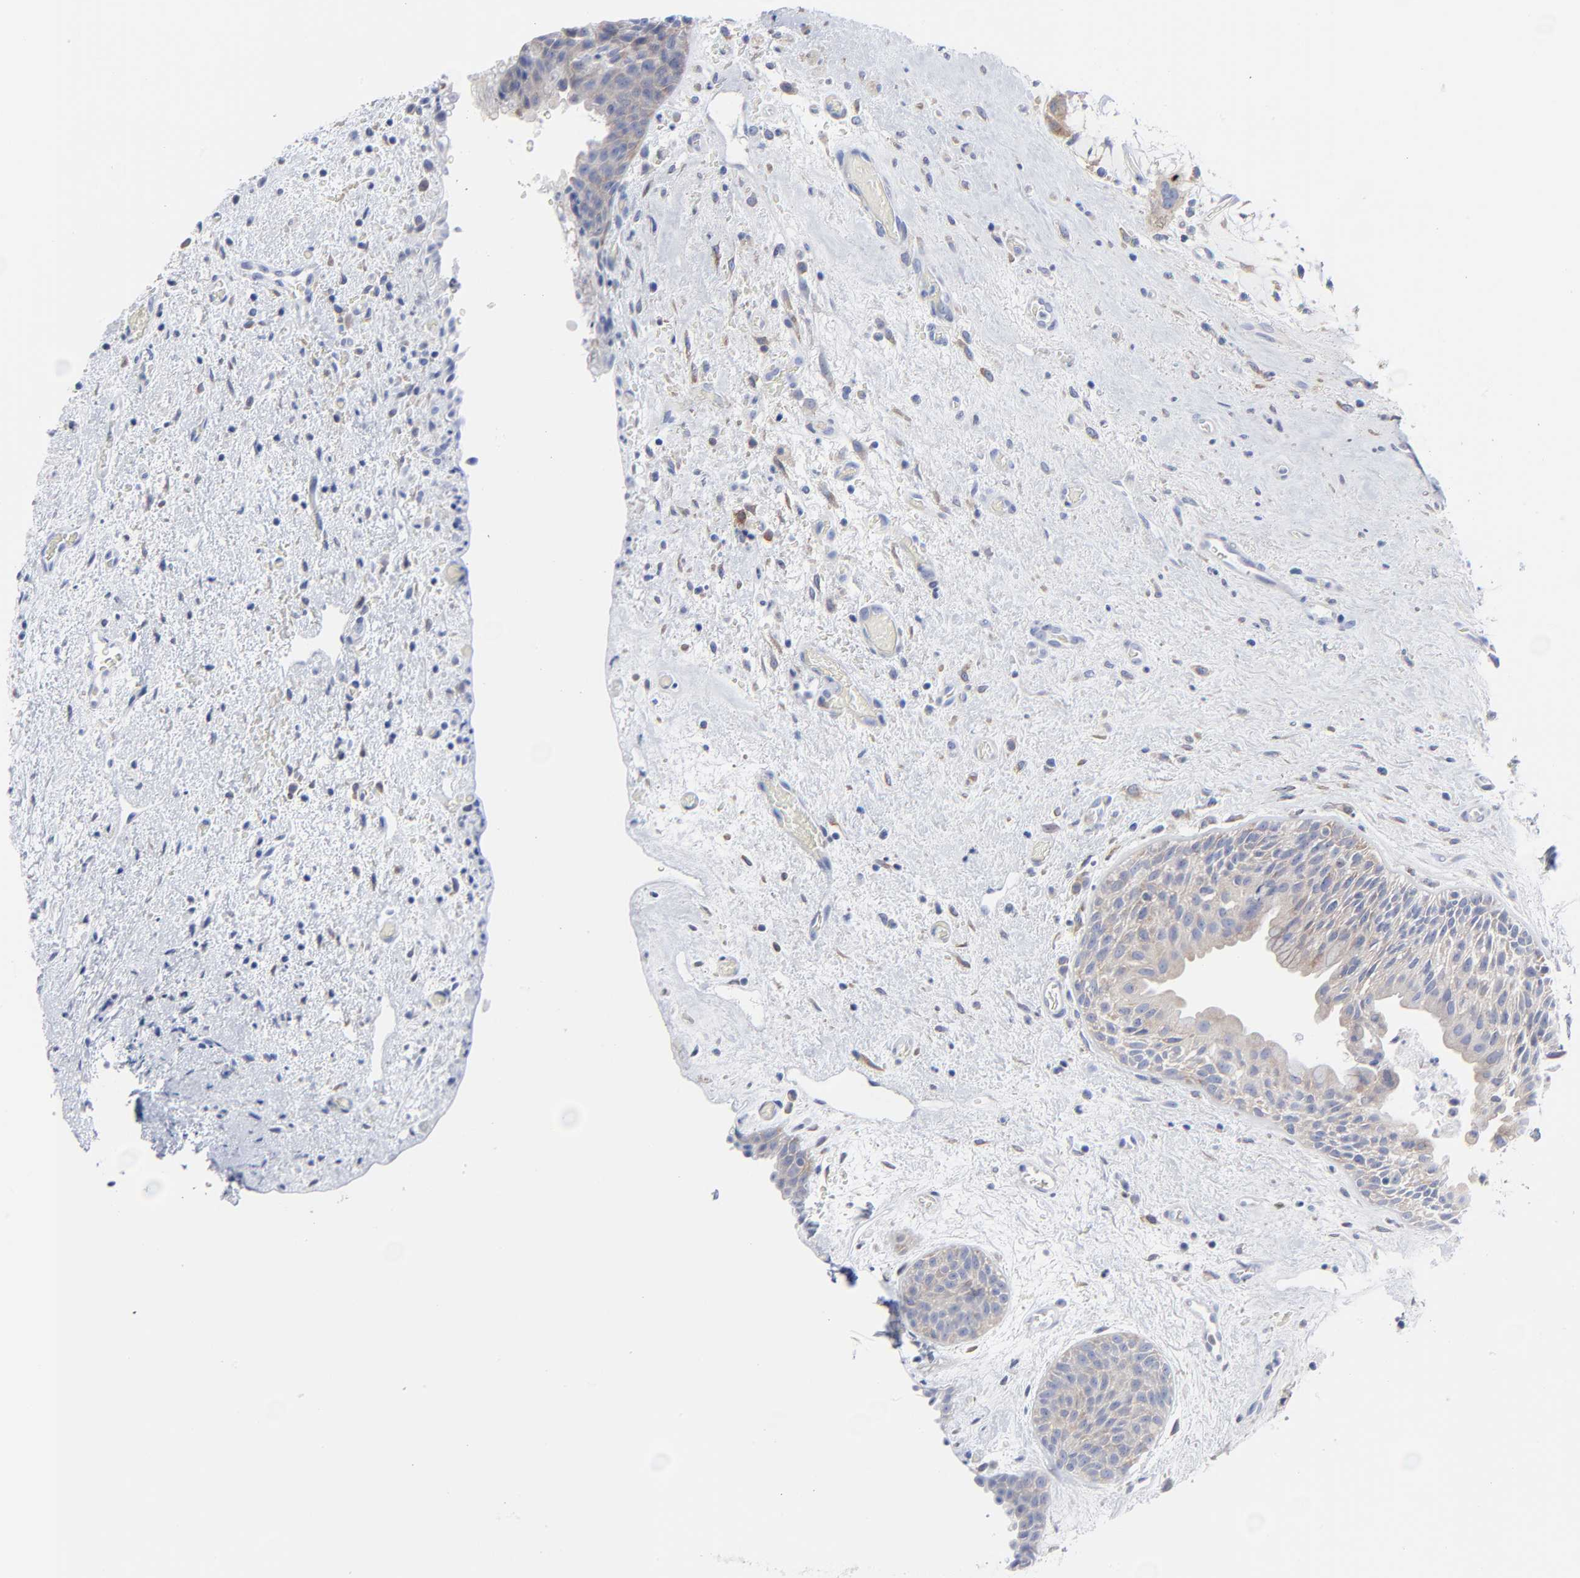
{"staining": {"intensity": "moderate", "quantity": "<25%", "location": "cytoplasmic/membranous"}, "tissue": "urinary bladder", "cell_type": "Urothelial cells", "image_type": "normal", "snomed": [{"axis": "morphology", "description": "Normal tissue, NOS"}, {"axis": "topography", "description": "Urinary bladder"}], "caption": "Immunohistochemistry (IHC) histopathology image of benign urinary bladder stained for a protein (brown), which reveals low levels of moderate cytoplasmic/membranous expression in approximately <25% of urothelial cells.", "gene": "STAT2", "patient": {"sex": "male", "age": 48}}